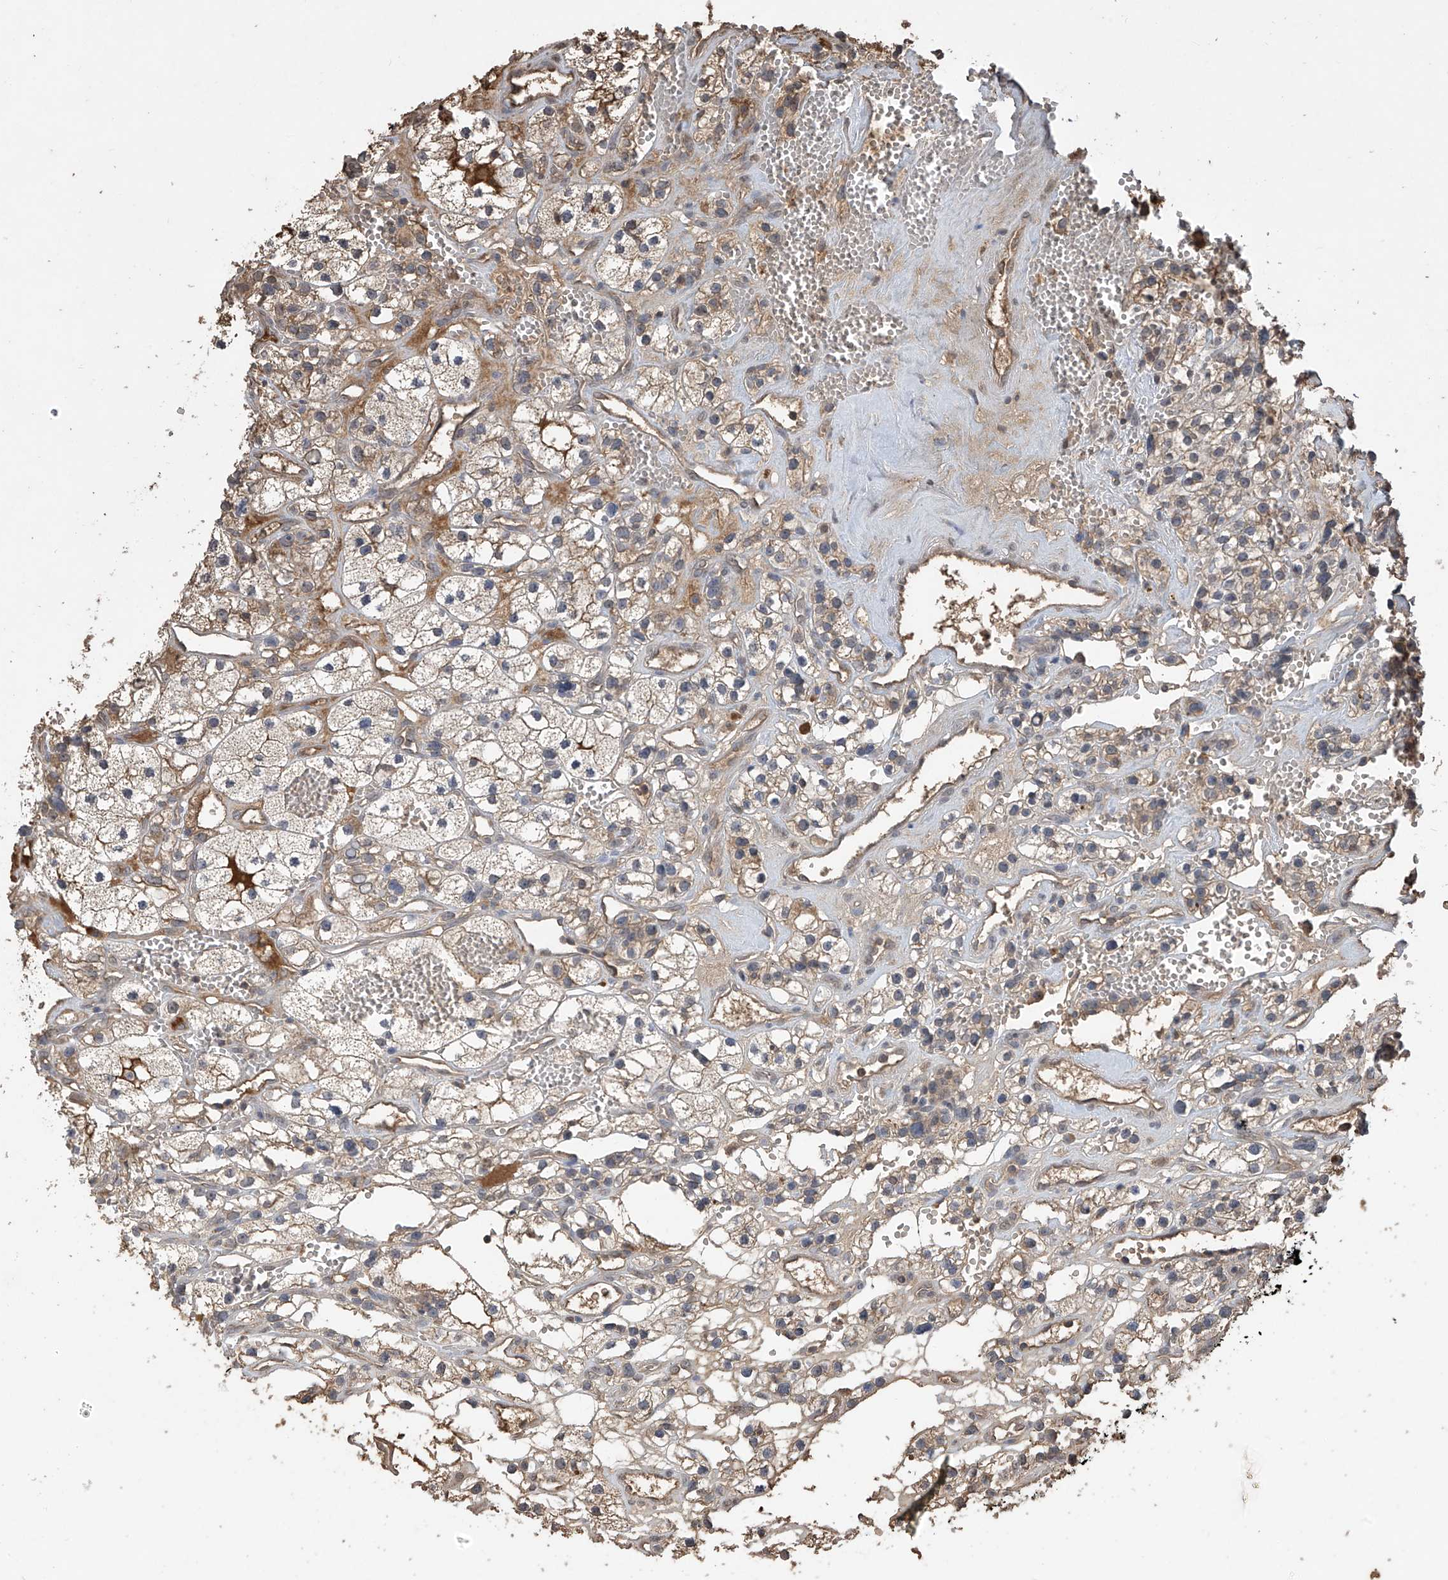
{"staining": {"intensity": "weak", "quantity": "25%-75%", "location": "cytoplasmic/membranous"}, "tissue": "renal cancer", "cell_type": "Tumor cells", "image_type": "cancer", "snomed": [{"axis": "morphology", "description": "Adenocarcinoma, NOS"}, {"axis": "topography", "description": "Kidney"}], "caption": "Immunohistochemistry photomicrograph of renal adenocarcinoma stained for a protein (brown), which reveals low levels of weak cytoplasmic/membranous positivity in approximately 25%-75% of tumor cells.", "gene": "PNPT1", "patient": {"sex": "female", "age": 57}}